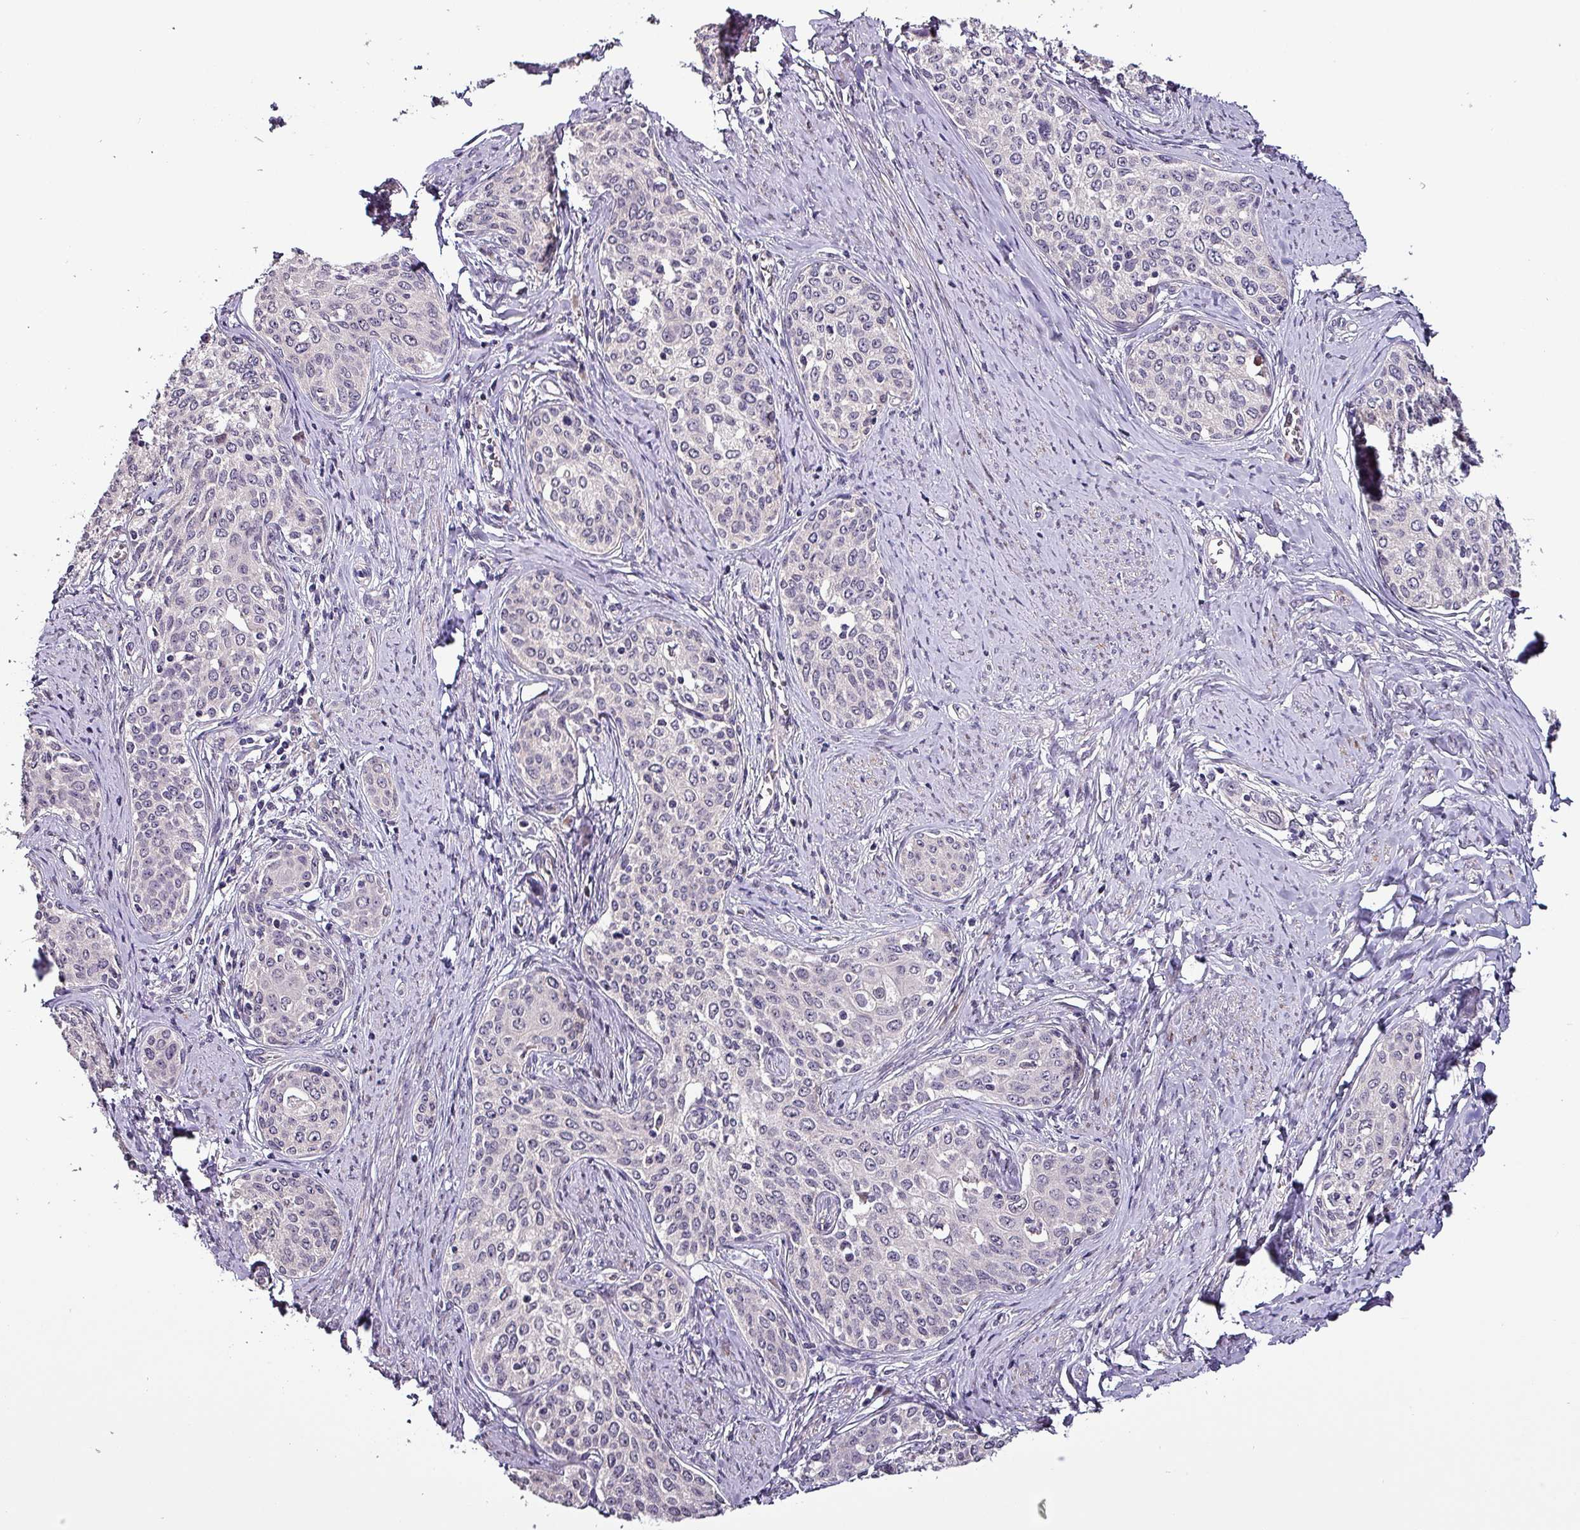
{"staining": {"intensity": "negative", "quantity": "none", "location": "none"}, "tissue": "cervical cancer", "cell_type": "Tumor cells", "image_type": "cancer", "snomed": [{"axis": "morphology", "description": "Squamous cell carcinoma, NOS"}, {"axis": "morphology", "description": "Adenocarcinoma, NOS"}, {"axis": "topography", "description": "Cervix"}], "caption": "Tumor cells show no significant expression in cervical adenocarcinoma.", "gene": "GRAPL", "patient": {"sex": "female", "age": 52}}